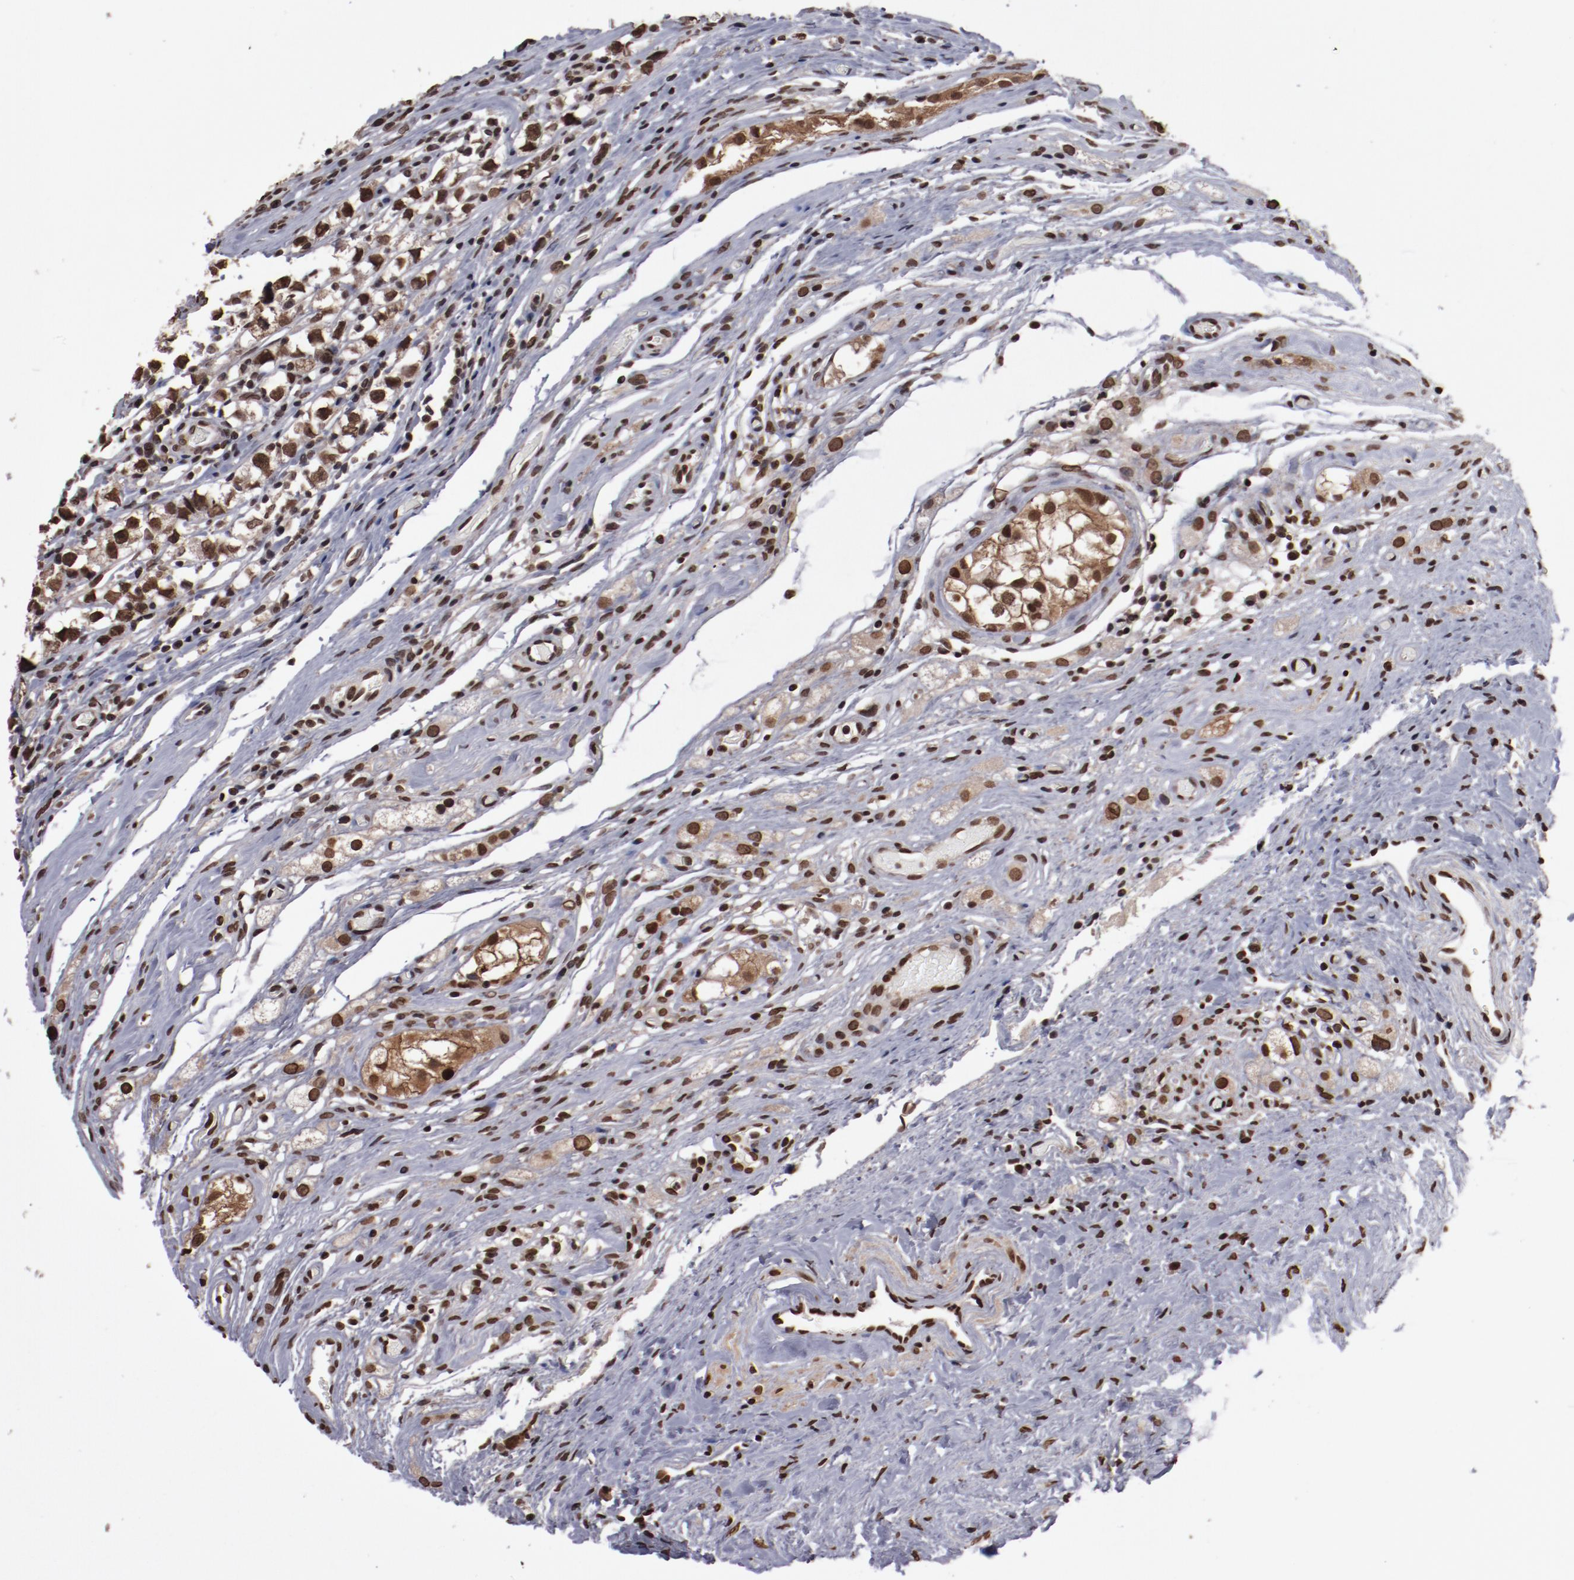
{"staining": {"intensity": "moderate", "quantity": ">75%", "location": "nuclear"}, "tissue": "testis cancer", "cell_type": "Tumor cells", "image_type": "cancer", "snomed": [{"axis": "morphology", "description": "Seminoma, NOS"}, {"axis": "topography", "description": "Testis"}], "caption": "Immunohistochemical staining of human testis seminoma shows medium levels of moderate nuclear expression in approximately >75% of tumor cells.", "gene": "AKT1", "patient": {"sex": "male", "age": 35}}